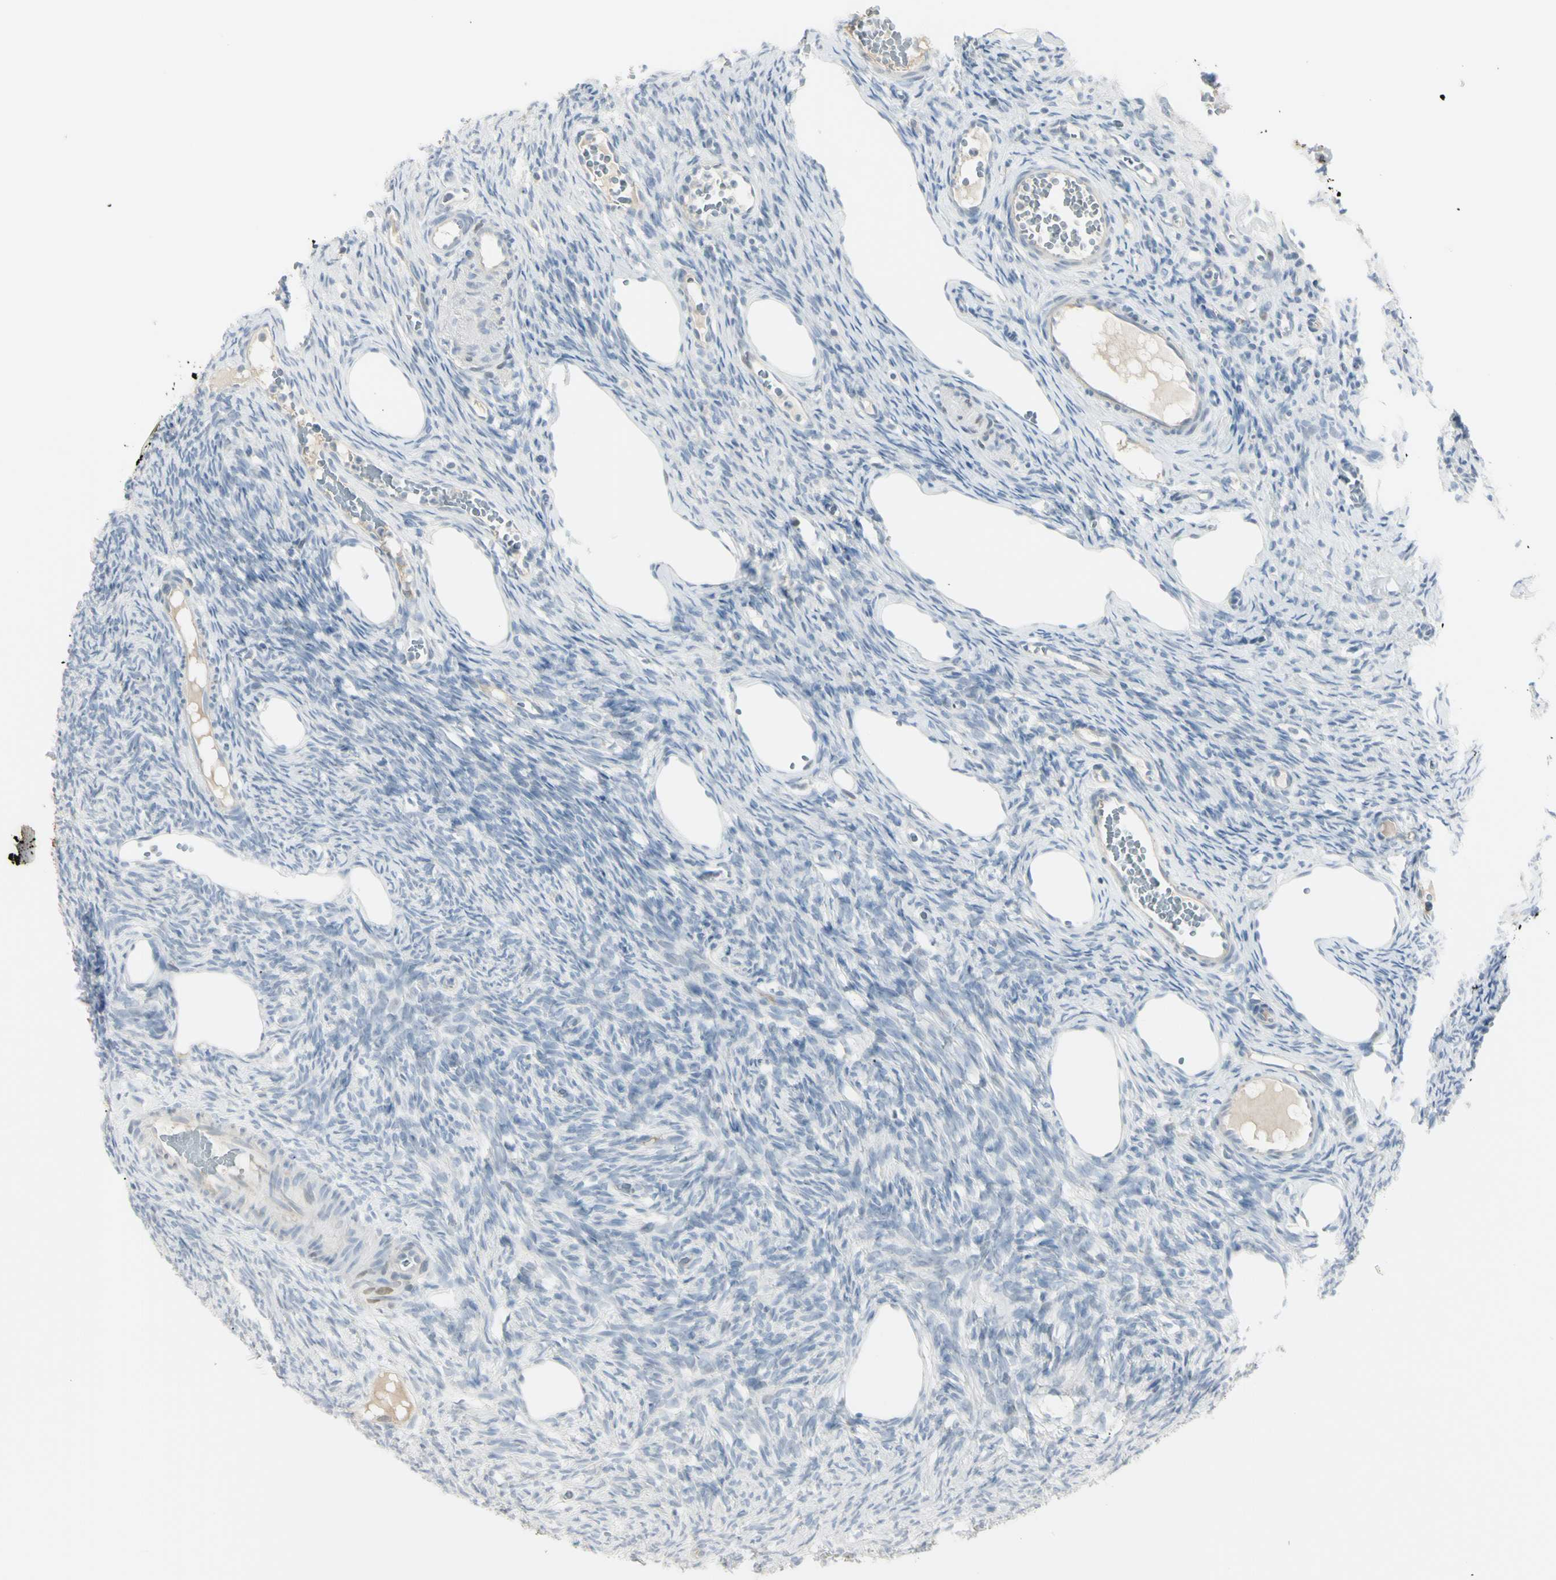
{"staining": {"intensity": "negative", "quantity": "none", "location": "none"}, "tissue": "ovary", "cell_type": "Ovarian stroma cells", "image_type": "normal", "snomed": [{"axis": "morphology", "description": "Normal tissue, NOS"}, {"axis": "topography", "description": "Ovary"}], "caption": "Protein analysis of normal ovary shows no significant expression in ovarian stroma cells.", "gene": "PIP", "patient": {"sex": "female", "age": 33}}